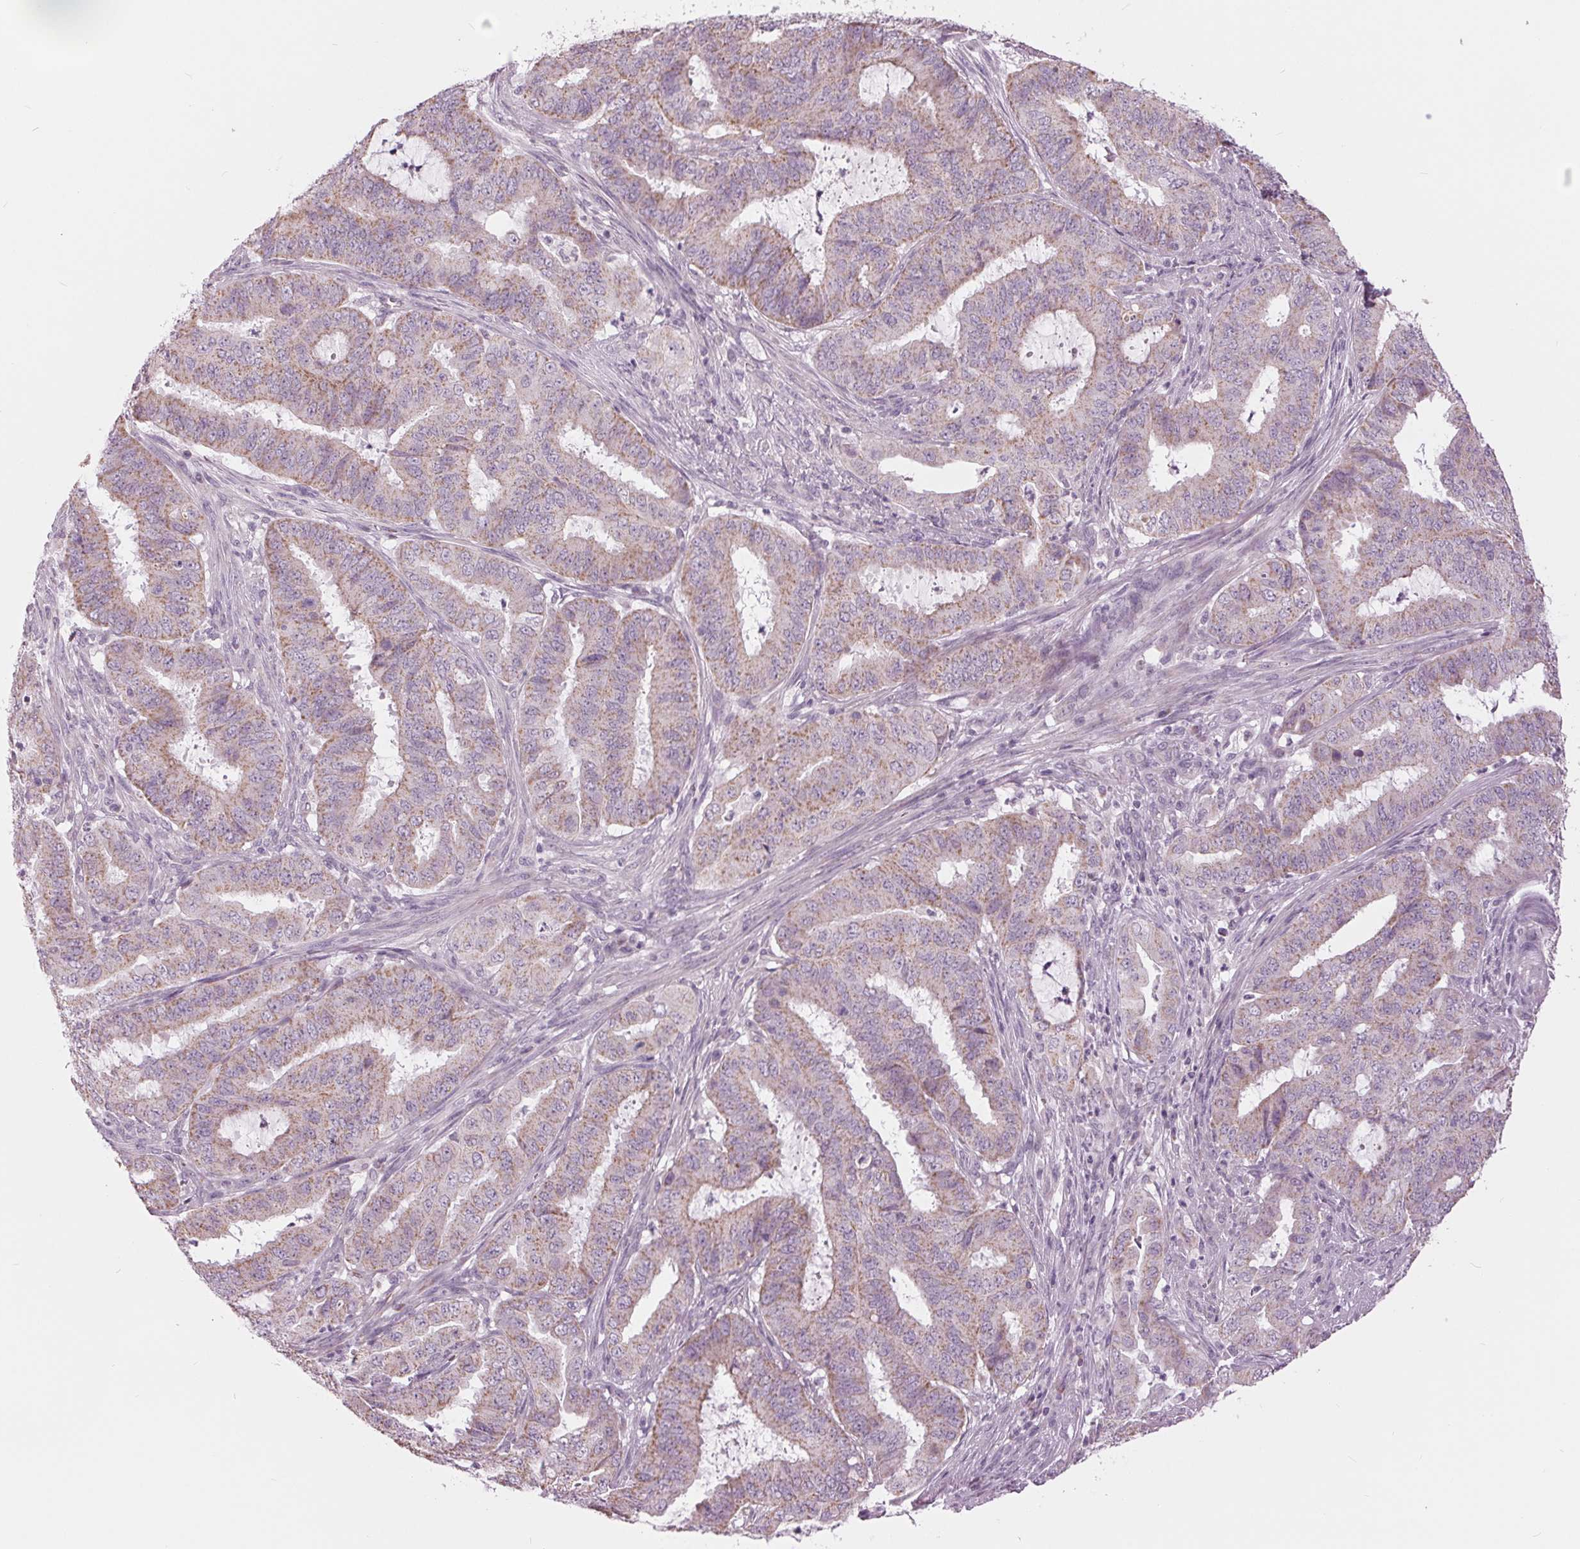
{"staining": {"intensity": "weak", "quantity": "25%-75%", "location": "cytoplasmic/membranous"}, "tissue": "endometrial cancer", "cell_type": "Tumor cells", "image_type": "cancer", "snomed": [{"axis": "morphology", "description": "Adenocarcinoma, NOS"}, {"axis": "topography", "description": "Endometrium"}], "caption": "Endometrial cancer stained with immunohistochemistry shows weak cytoplasmic/membranous positivity in approximately 25%-75% of tumor cells.", "gene": "SAMD4A", "patient": {"sex": "female", "age": 51}}